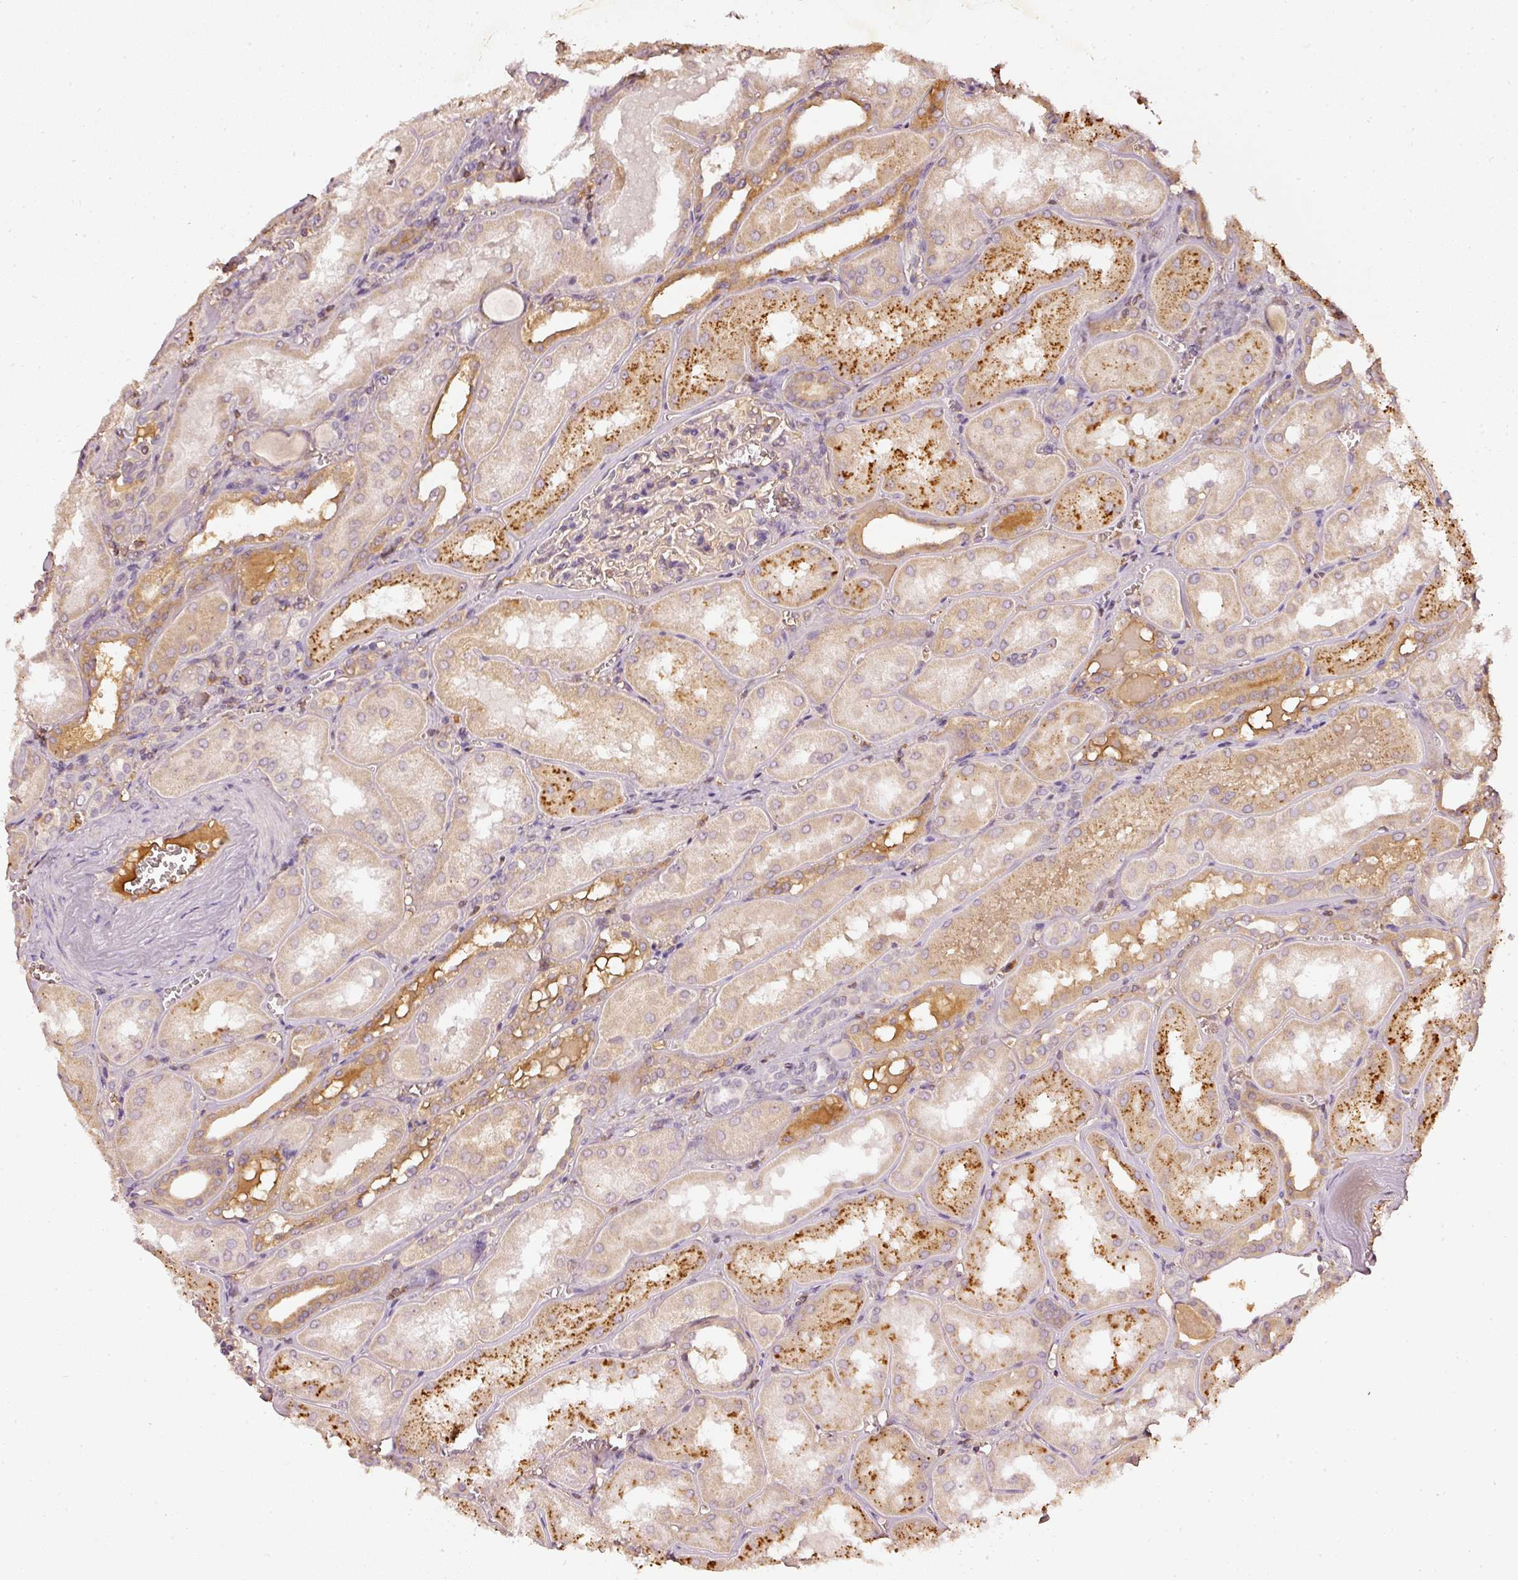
{"staining": {"intensity": "moderate", "quantity": "<25%", "location": "cytoplasmic/membranous"}, "tissue": "kidney", "cell_type": "Cells in glomeruli", "image_type": "normal", "snomed": [{"axis": "morphology", "description": "Normal tissue, NOS"}, {"axis": "topography", "description": "Kidney"}], "caption": "Protein expression analysis of normal kidney shows moderate cytoplasmic/membranous positivity in about <25% of cells in glomeruli.", "gene": "EVL", "patient": {"sex": "male", "age": 61}}